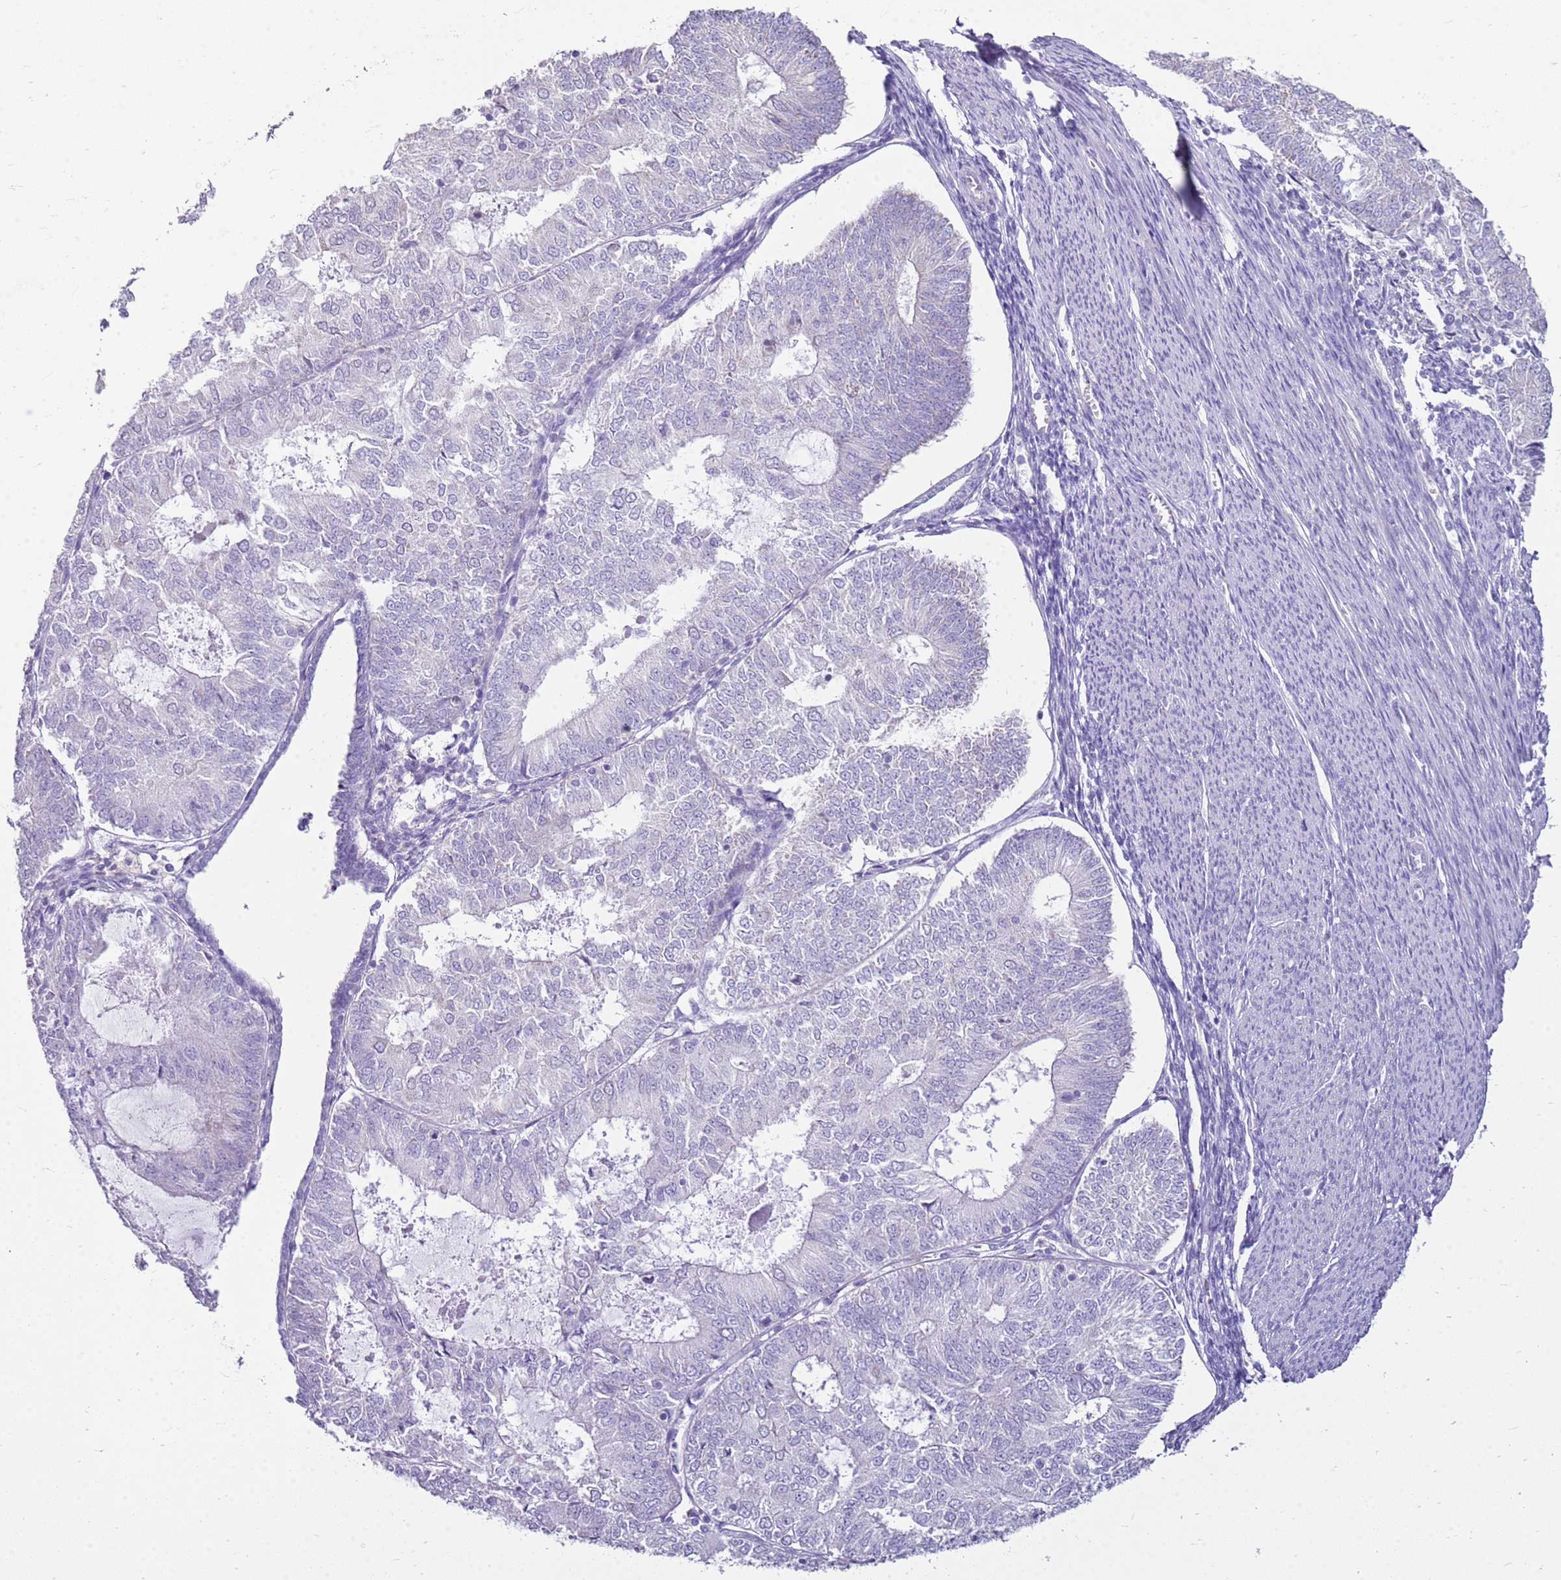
{"staining": {"intensity": "negative", "quantity": "none", "location": "none"}, "tissue": "endometrial cancer", "cell_type": "Tumor cells", "image_type": "cancer", "snomed": [{"axis": "morphology", "description": "Adenocarcinoma, NOS"}, {"axis": "topography", "description": "Endometrium"}], "caption": "Tumor cells are negative for protein expression in human endometrial cancer.", "gene": "FABP2", "patient": {"sex": "female", "age": 57}}